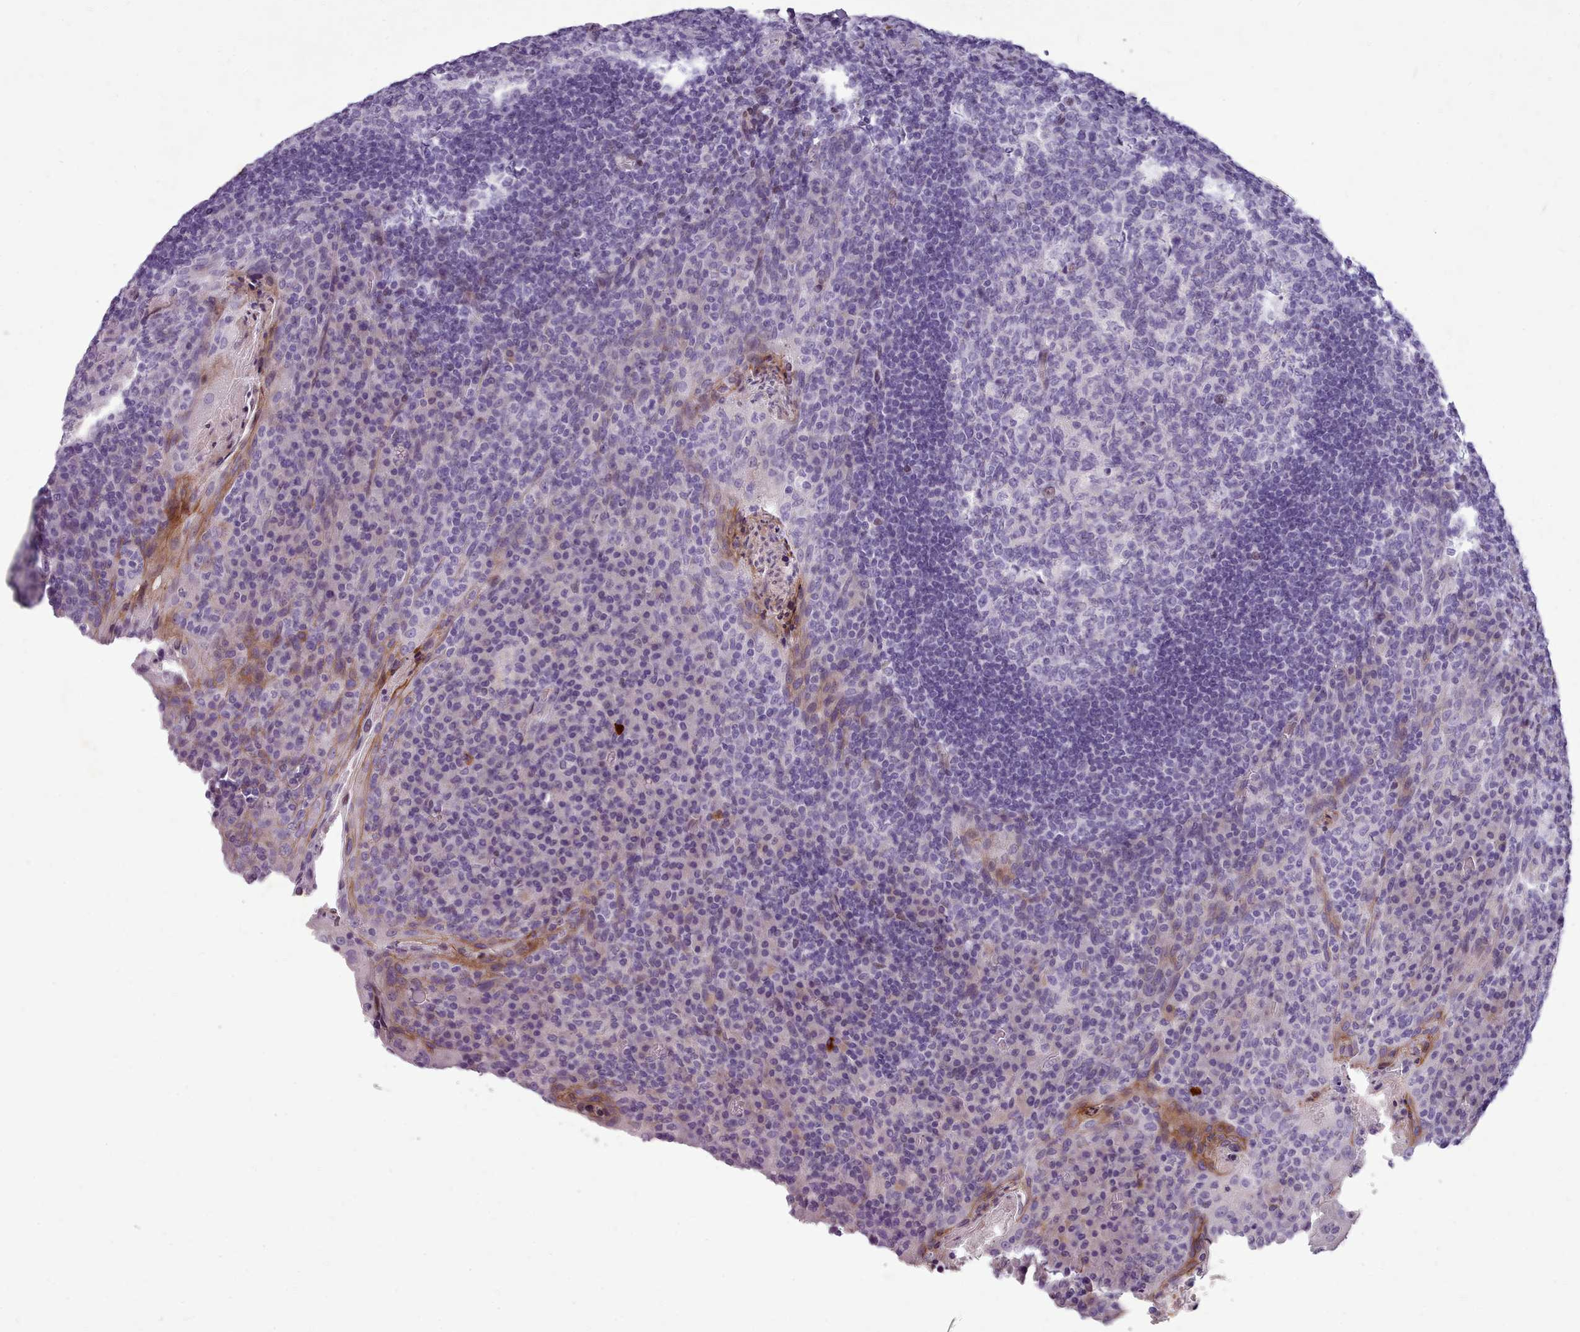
{"staining": {"intensity": "negative", "quantity": "none", "location": "none"}, "tissue": "tonsil", "cell_type": "Germinal center cells", "image_type": "normal", "snomed": [{"axis": "morphology", "description": "Normal tissue, NOS"}, {"axis": "topography", "description": "Tonsil"}], "caption": "Immunohistochemistry of unremarkable tonsil exhibits no staining in germinal center cells.", "gene": "KCNT2", "patient": {"sex": "male", "age": 17}}